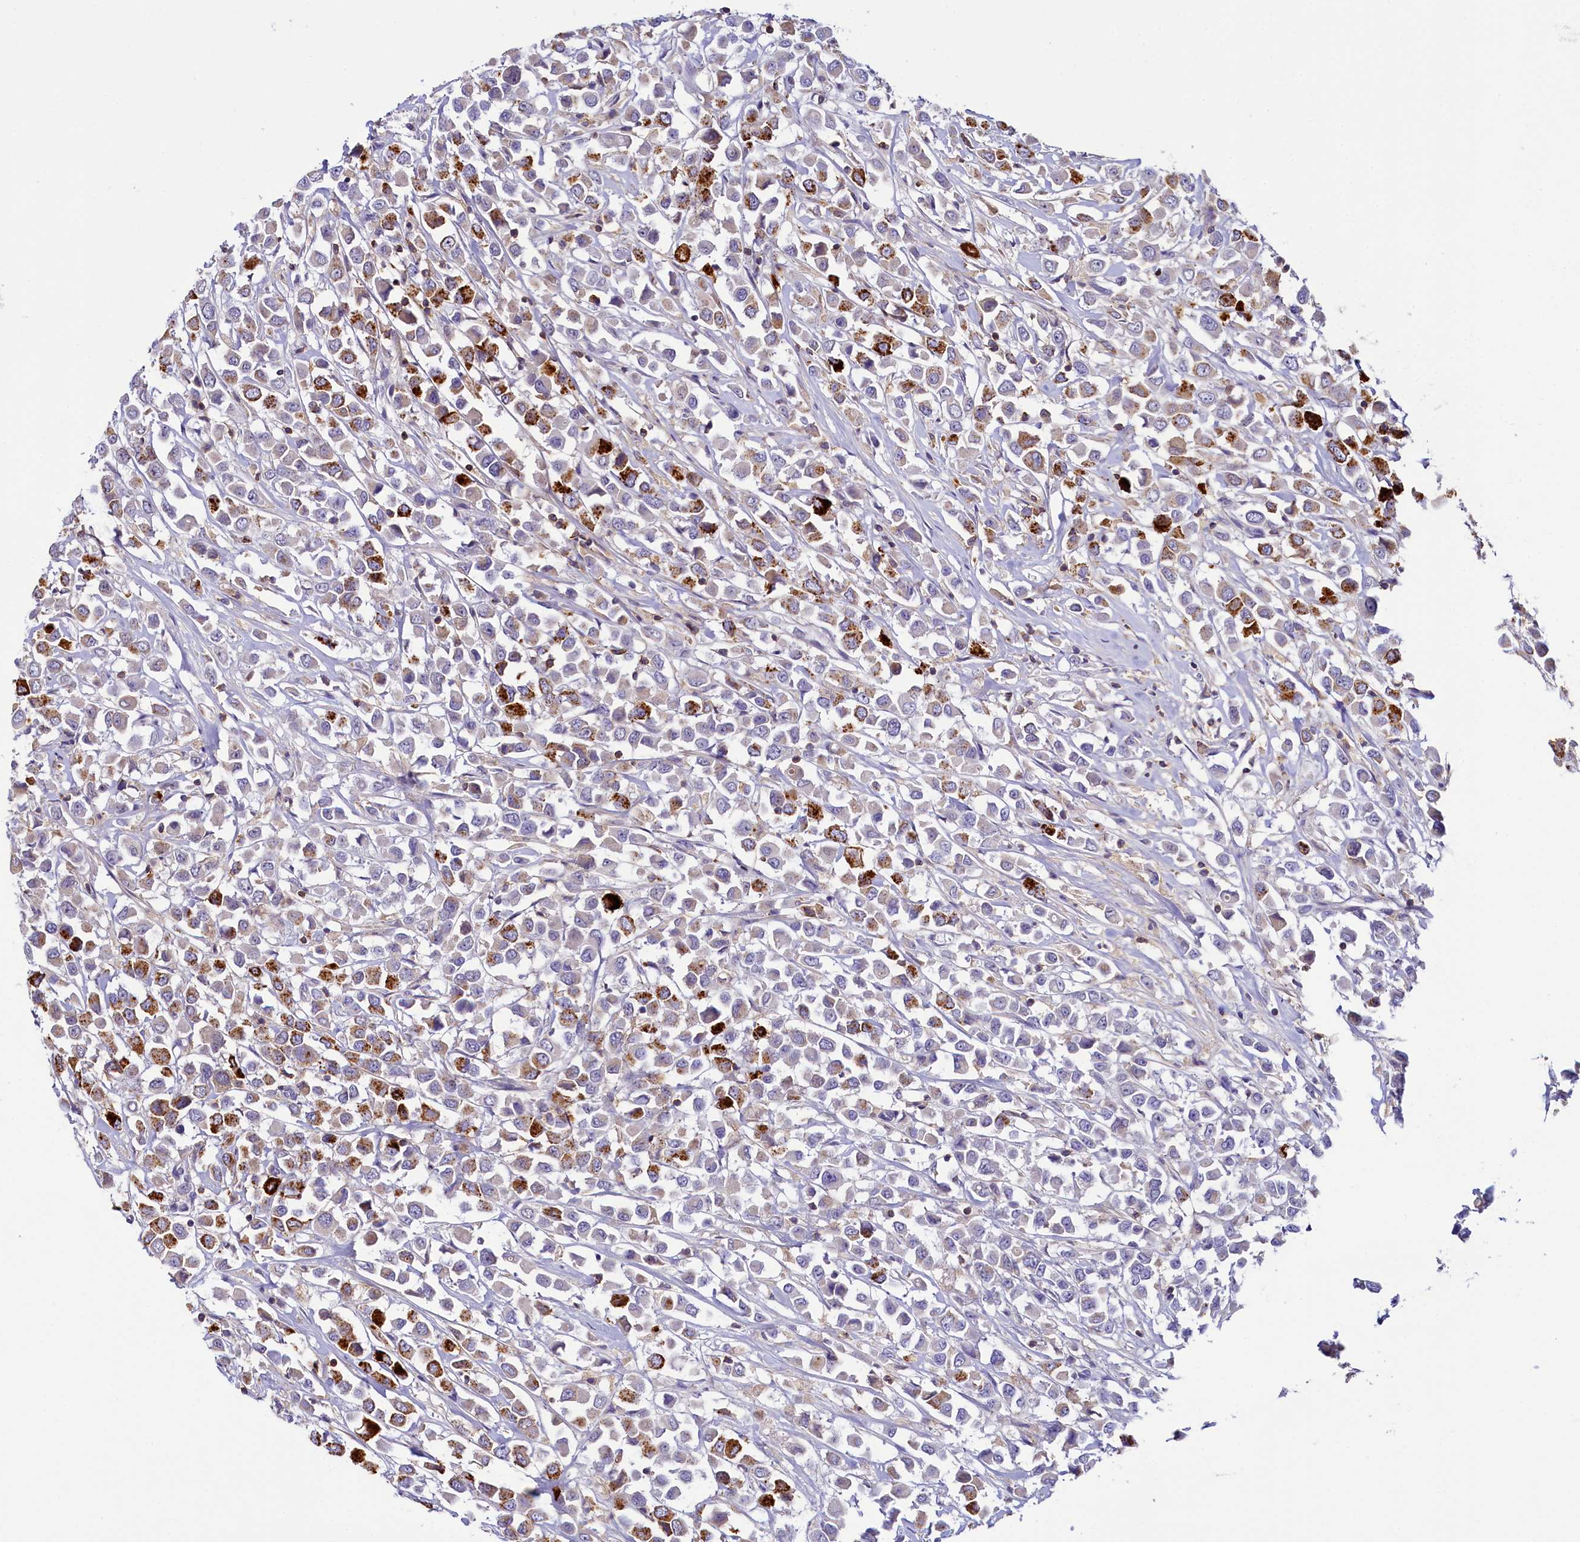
{"staining": {"intensity": "strong", "quantity": "25%-75%", "location": "cytoplasmic/membranous"}, "tissue": "breast cancer", "cell_type": "Tumor cells", "image_type": "cancer", "snomed": [{"axis": "morphology", "description": "Duct carcinoma"}, {"axis": "topography", "description": "Breast"}], "caption": "The photomicrograph shows a brown stain indicating the presence of a protein in the cytoplasmic/membranous of tumor cells in intraductal carcinoma (breast).", "gene": "FGFR2", "patient": {"sex": "female", "age": 61}}